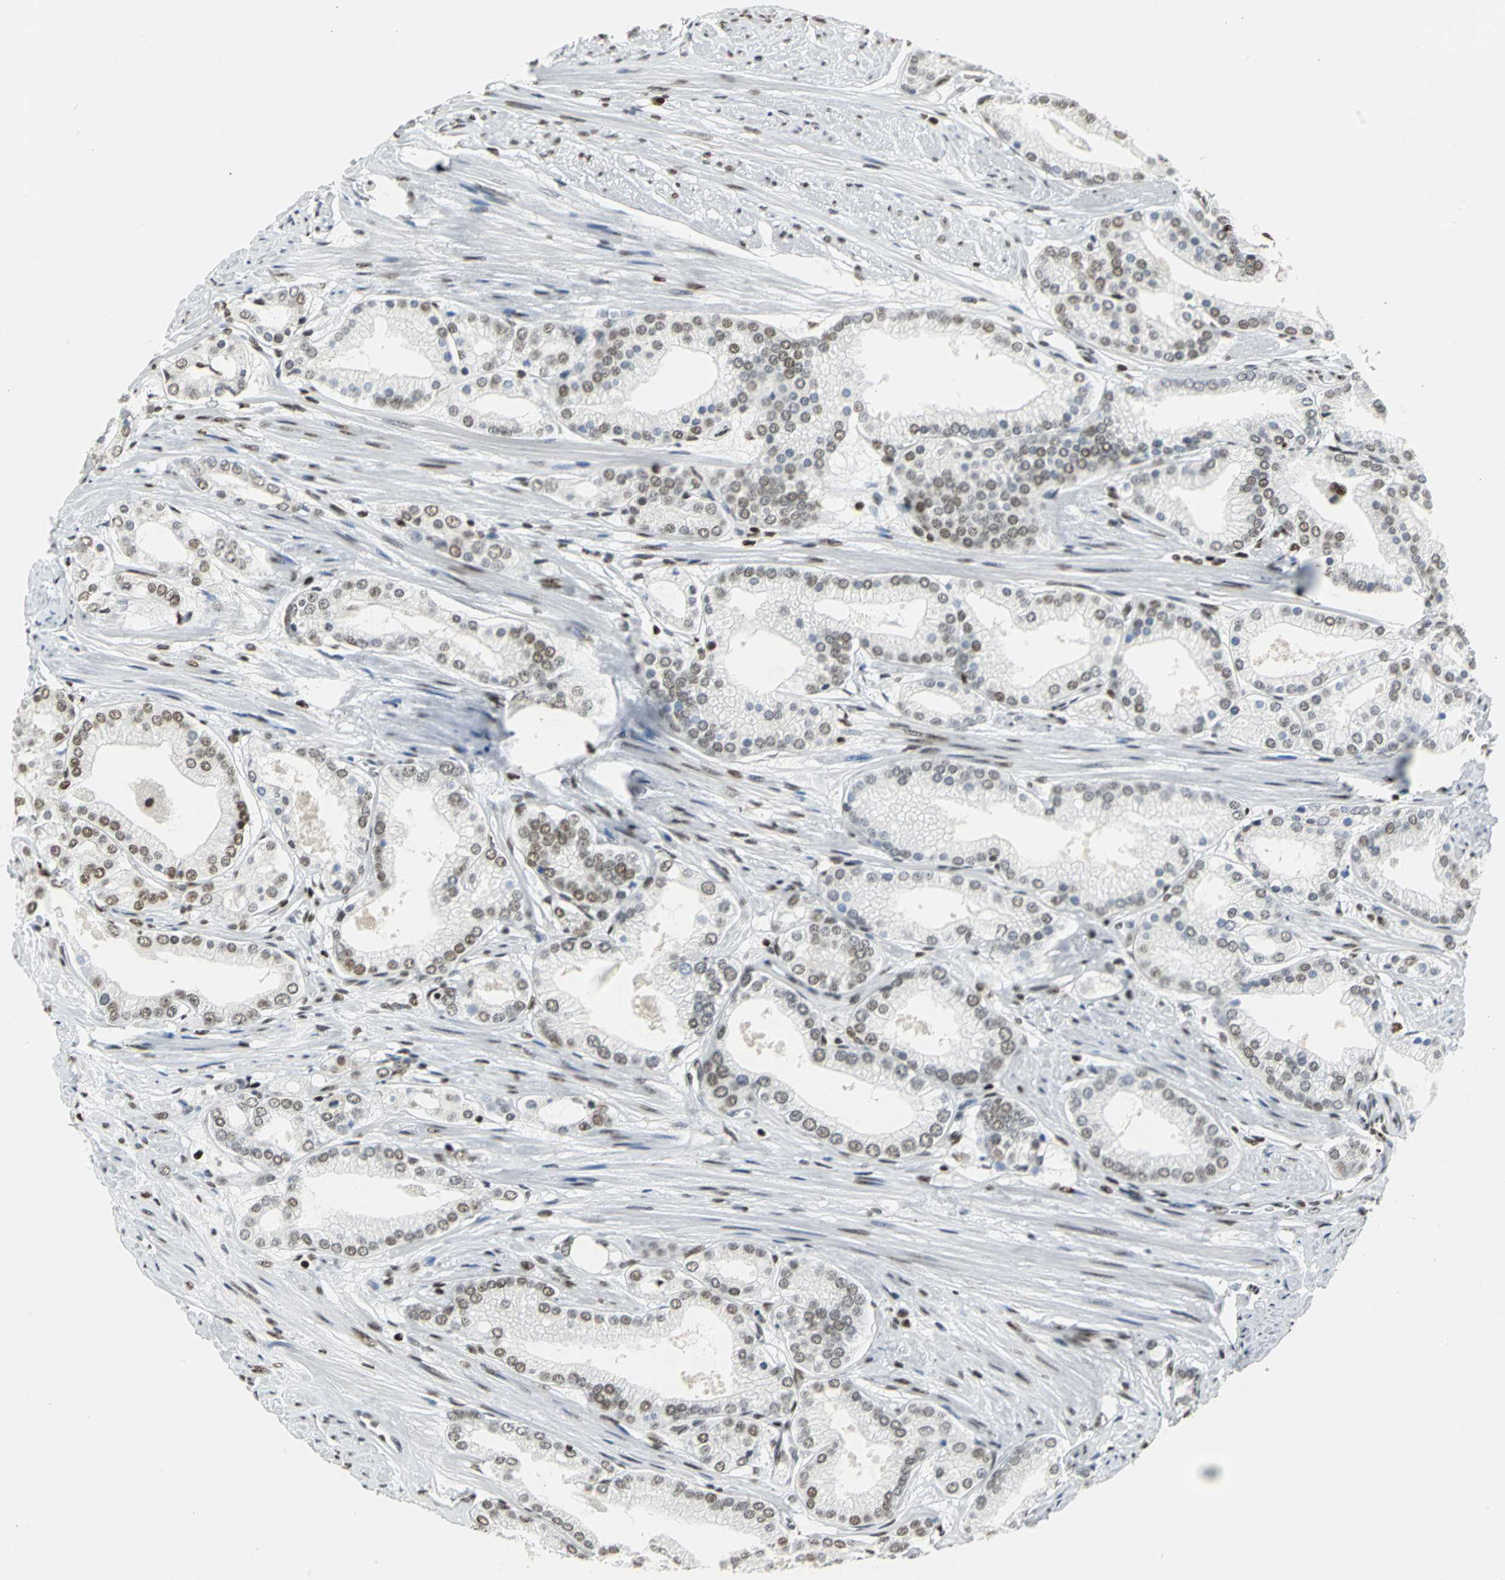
{"staining": {"intensity": "moderate", "quantity": "25%-75%", "location": "nuclear"}, "tissue": "prostate cancer", "cell_type": "Tumor cells", "image_type": "cancer", "snomed": [{"axis": "morphology", "description": "Adenocarcinoma, High grade"}, {"axis": "topography", "description": "Prostate"}], "caption": "Tumor cells reveal moderate nuclear staining in approximately 25%-75% of cells in high-grade adenocarcinoma (prostate). (Stains: DAB (3,3'-diaminobenzidine) in brown, nuclei in blue, Microscopy: brightfield microscopy at high magnification).", "gene": "HNRNPD", "patient": {"sex": "male", "age": 61}}